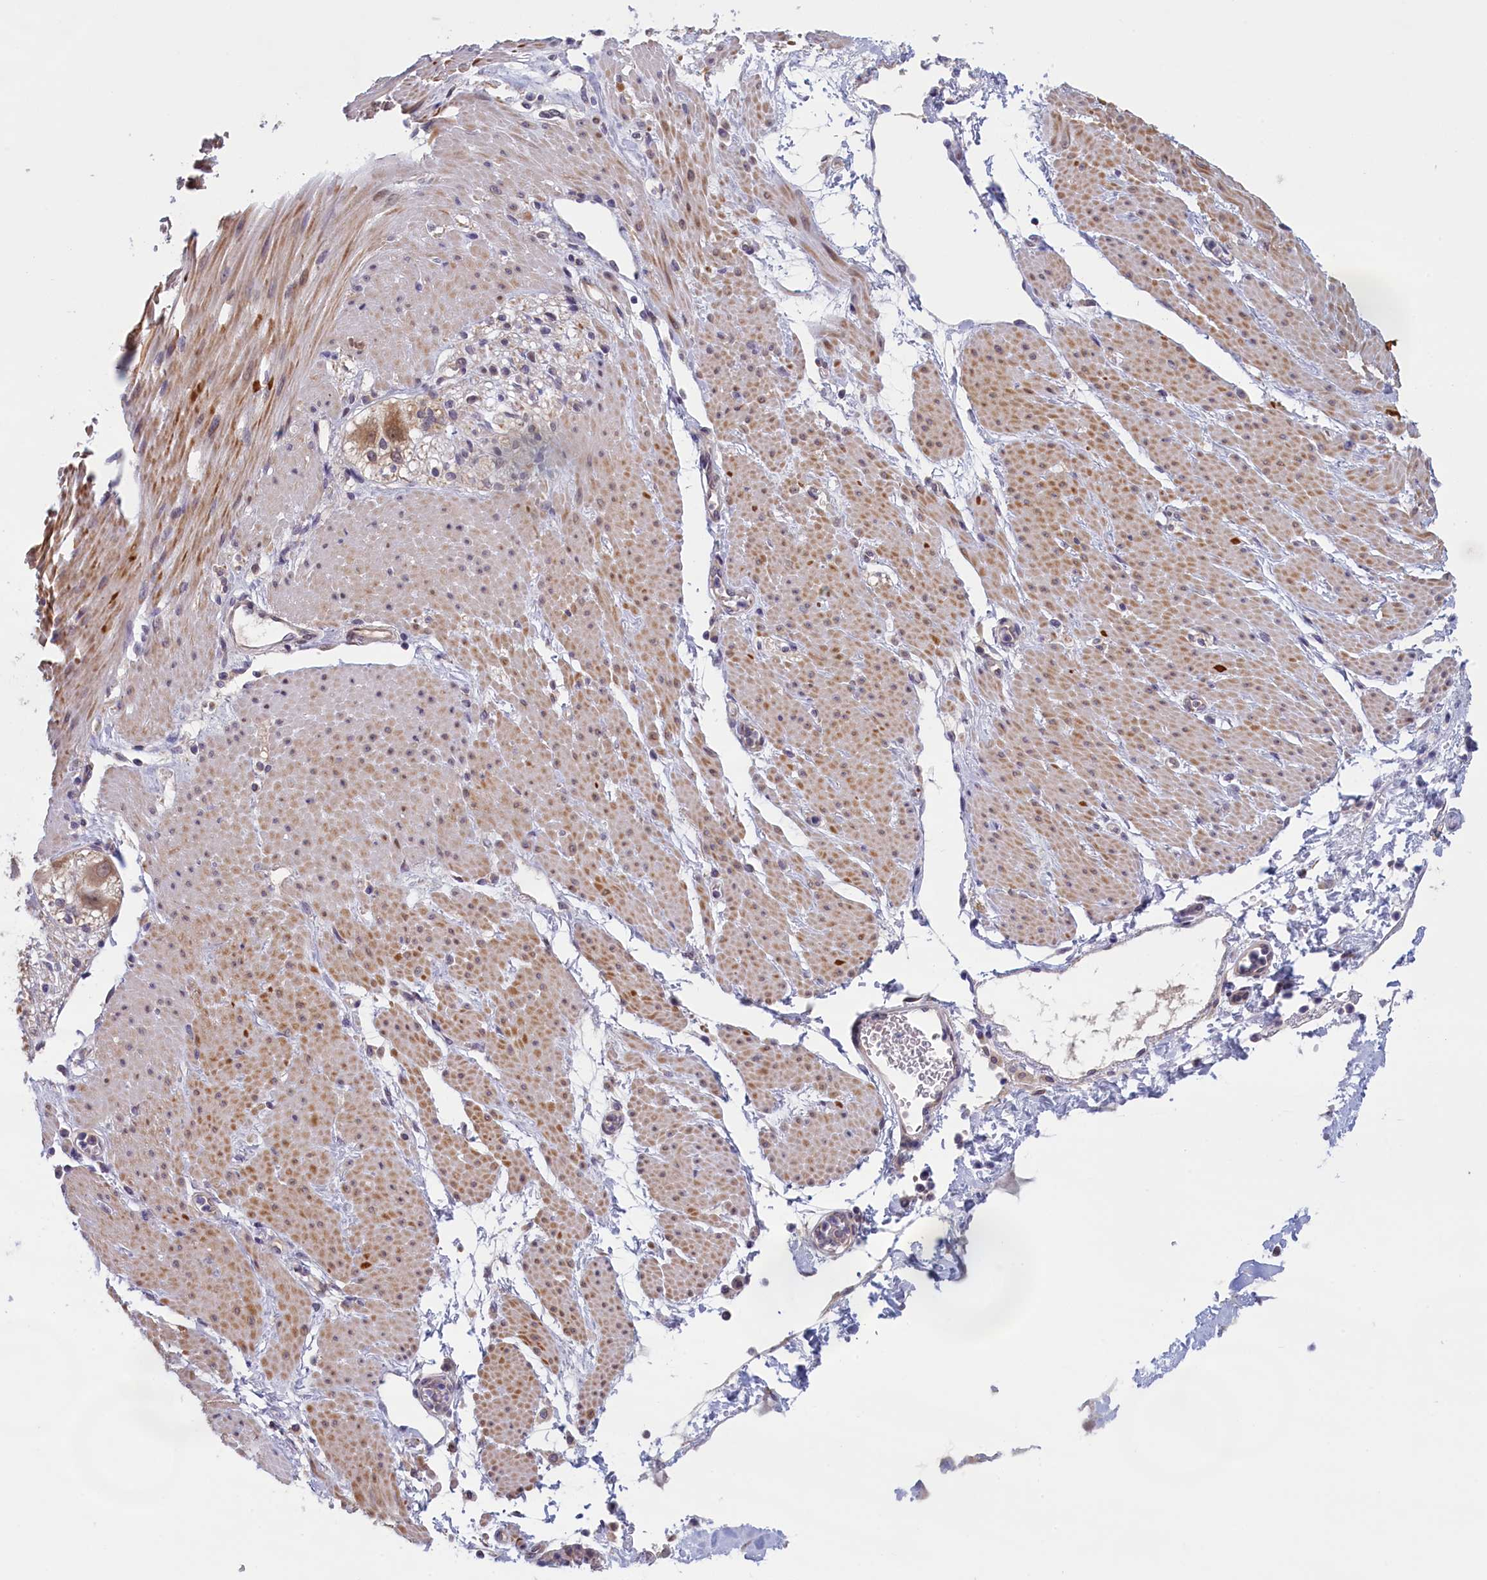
{"staining": {"intensity": "weak", "quantity": "25%-75%", "location": "cytoplasmic/membranous"}, "tissue": "adipose tissue", "cell_type": "Adipocytes", "image_type": "normal", "snomed": [{"axis": "morphology", "description": "Normal tissue, NOS"}, {"axis": "morphology", "description": "Adenocarcinoma, NOS"}, {"axis": "topography", "description": "Duodenum"}, {"axis": "topography", "description": "Peripheral nerve tissue"}], "caption": "Approximately 25%-75% of adipocytes in unremarkable human adipose tissue display weak cytoplasmic/membranous protein positivity as visualized by brown immunohistochemical staining.", "gene": "IGFALS", "patient": {"sex": "female", "age": 60}}